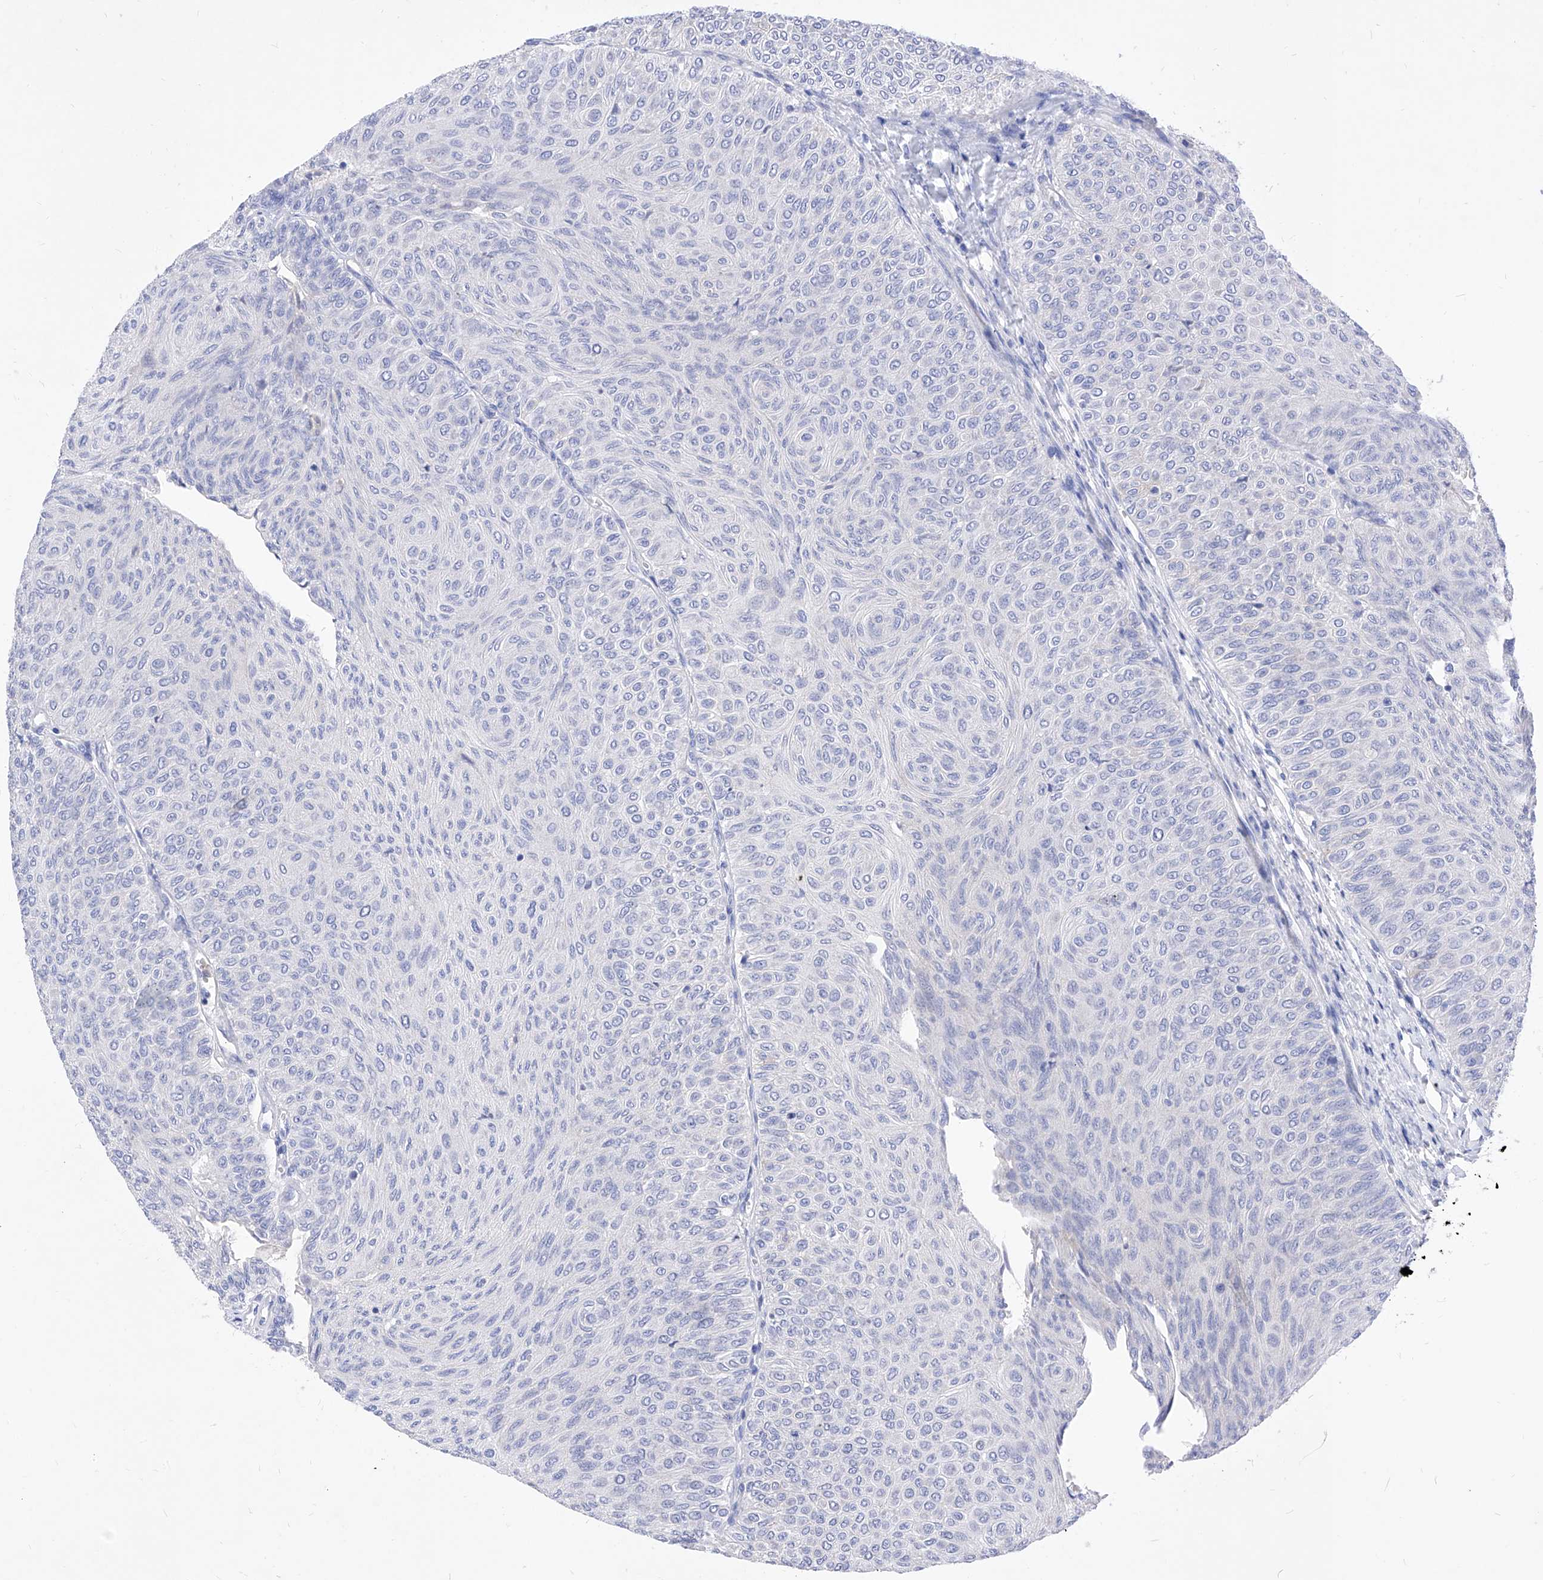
{"staining": {"intensity": "negative", "quantity": "none", "location": "none"}, "tissue": "urothelial cancer", "cell_type": "Tumor cells", "image_type": "cancer", "snomed": [{"axis": "morphology", "description": "Urothelial carcinoma, Low grade"}, {"axis": "topography", "description": "Urinary bladder"}], "caption": "Immunohistochemistry (IHC) histopathology image of neoplastic tissue: urothelial cancer stained with DAB demonstrates no significant protein expression in tumor cells.", "gene": "VAX1", "patient": {"sex": "male", "age": 78}}